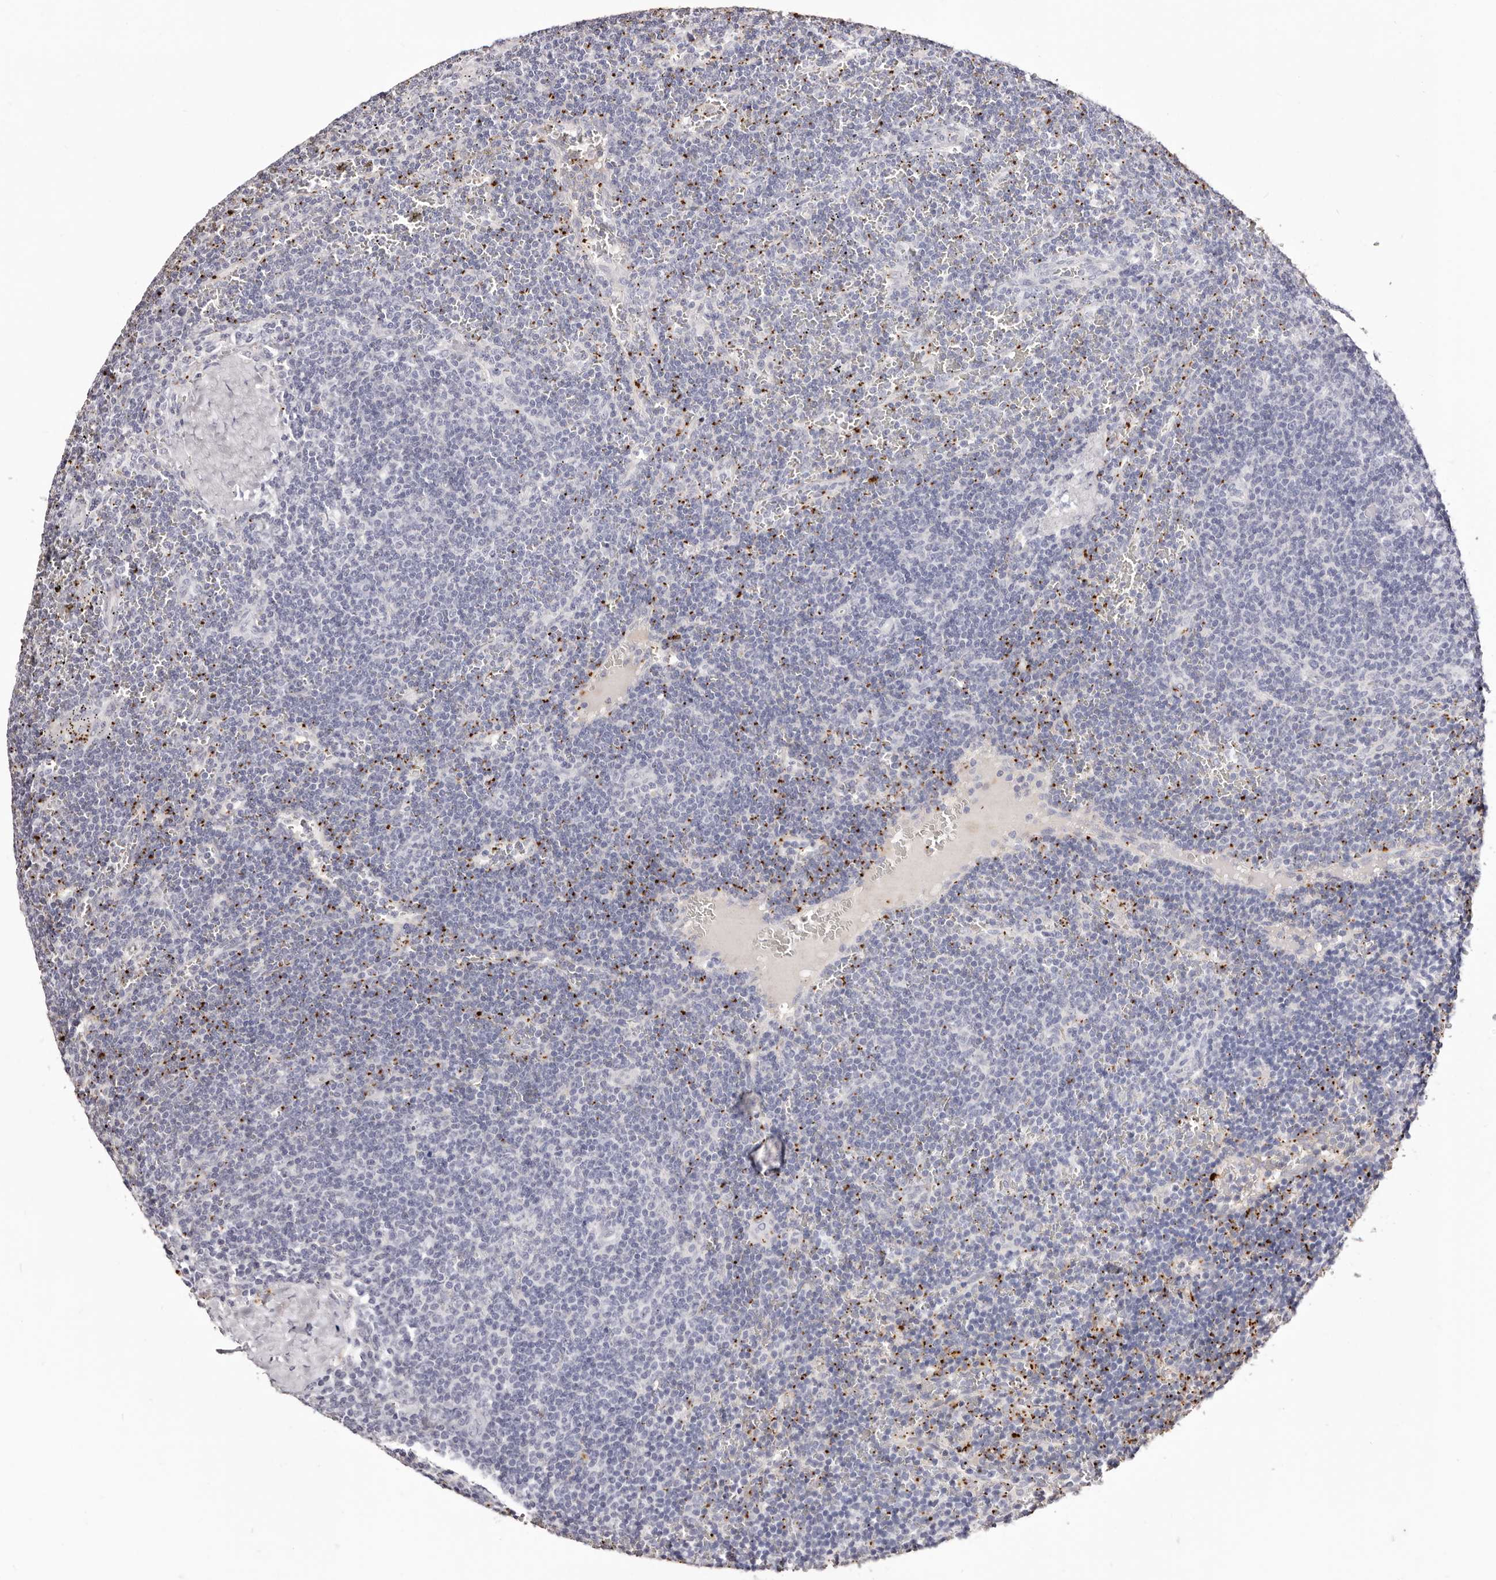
{"staining": {"intensity": "negative", "quantity": "none", "location": "none"}, "tissue": "lymphoma", "cell_type": "Tumor cells", "image_type": "cancer", "snomed": [{"axis": "morphology", "description": "Malignant lymphoma, non-Hodgkin's type, Low grade"}, {"axis": "topography", "description": "Spleen"}], "caption": "The photomicrograph shows no staining of tumor cells in lymphoma.", "gene": "PF4", "patient": {"sex": "female", "age": 50}}